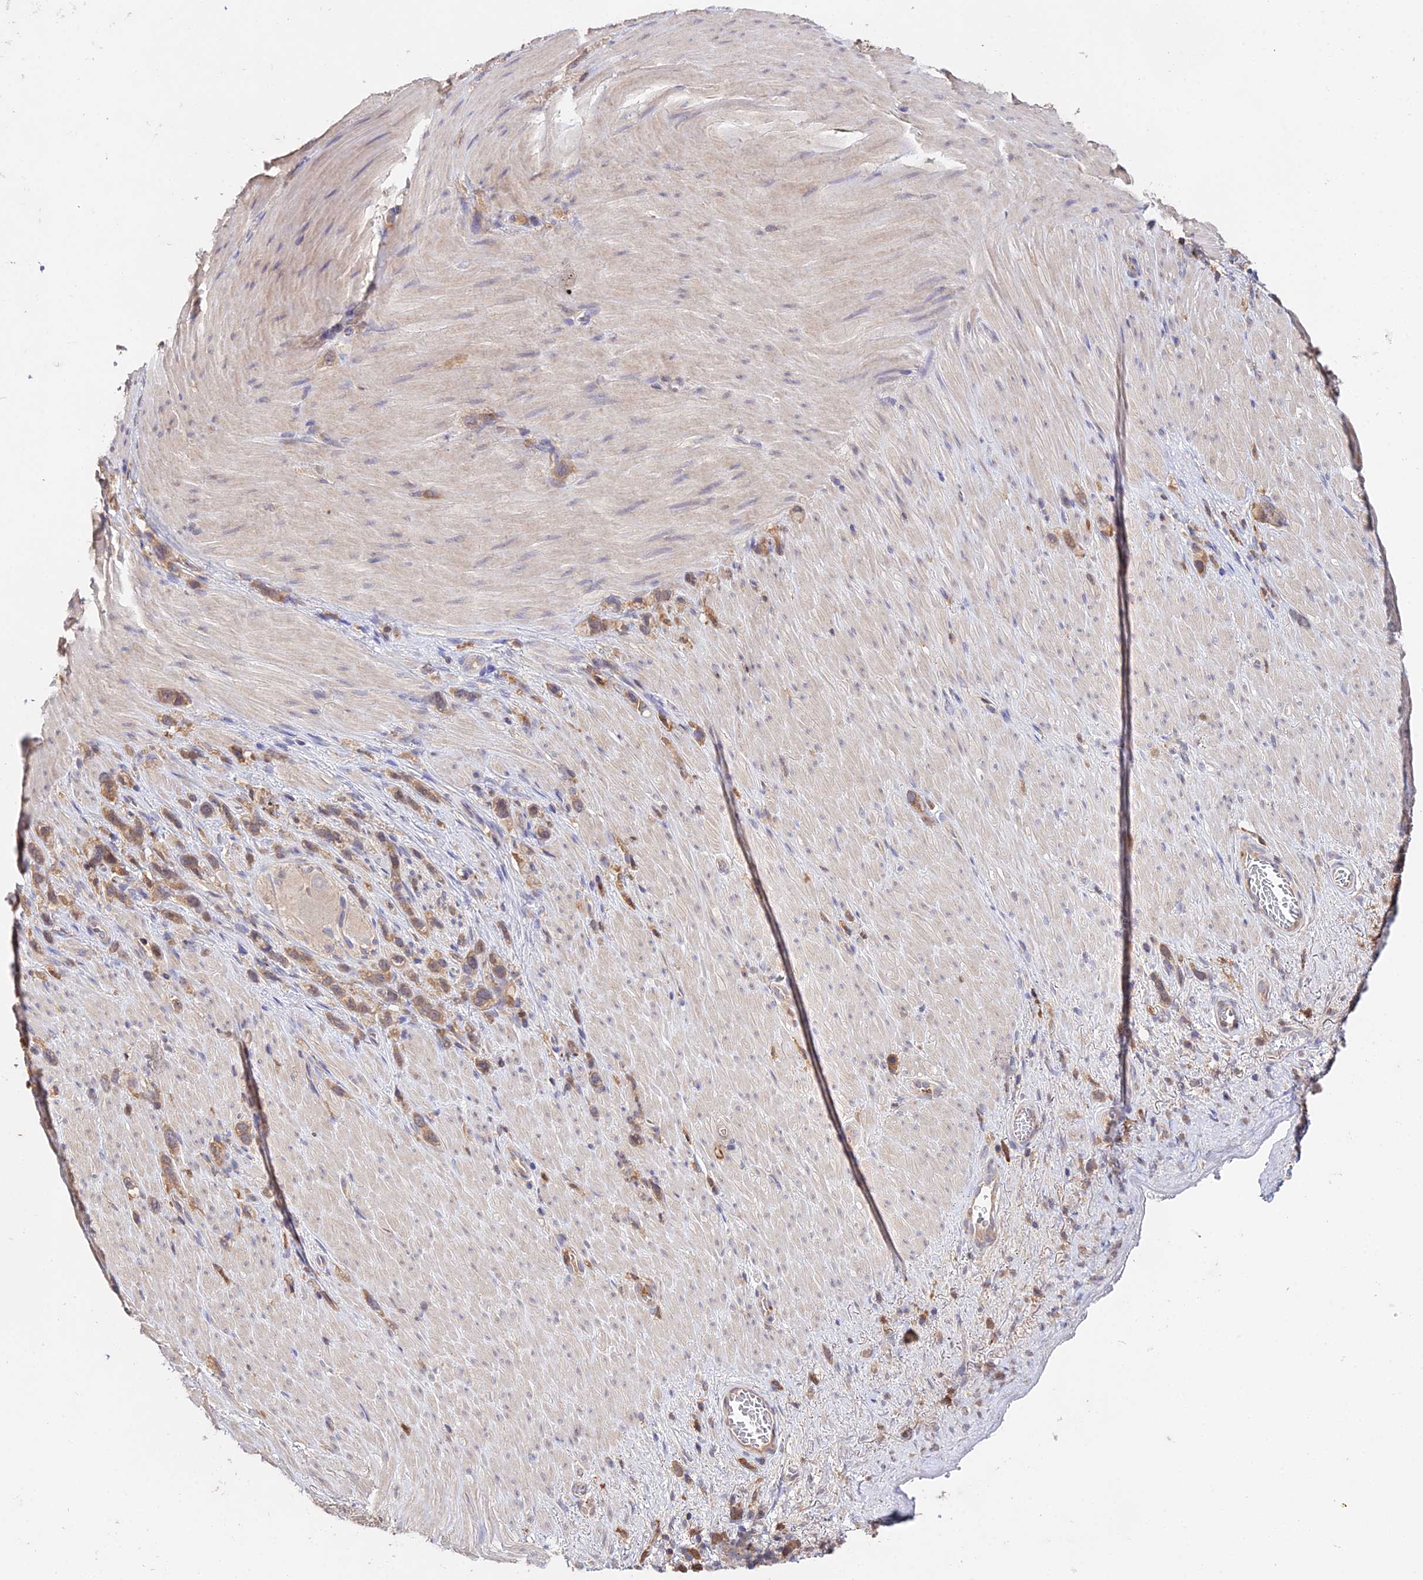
{"staining": {"intensity": "moderate", "quantity": ">75%", "location": "cytoplasmic/membranous"}, "tissue": "stomach cancer", "cell_type": "Tumor cells", "image_type": "cancer", "snomed": [{"axis": "morphology", "description": "Adenocarcinoma, NOS"}, {"axis": "topography", "description": "Stomach"}], "caption": "Immunohistochemical staining of stomach cancer displays medium levels of moderate cytoplasmic/membranous protein positivity in about >75% of tumor cells.", "gene": "FBP1", "patient": {"sex": "female", "age": 65}}